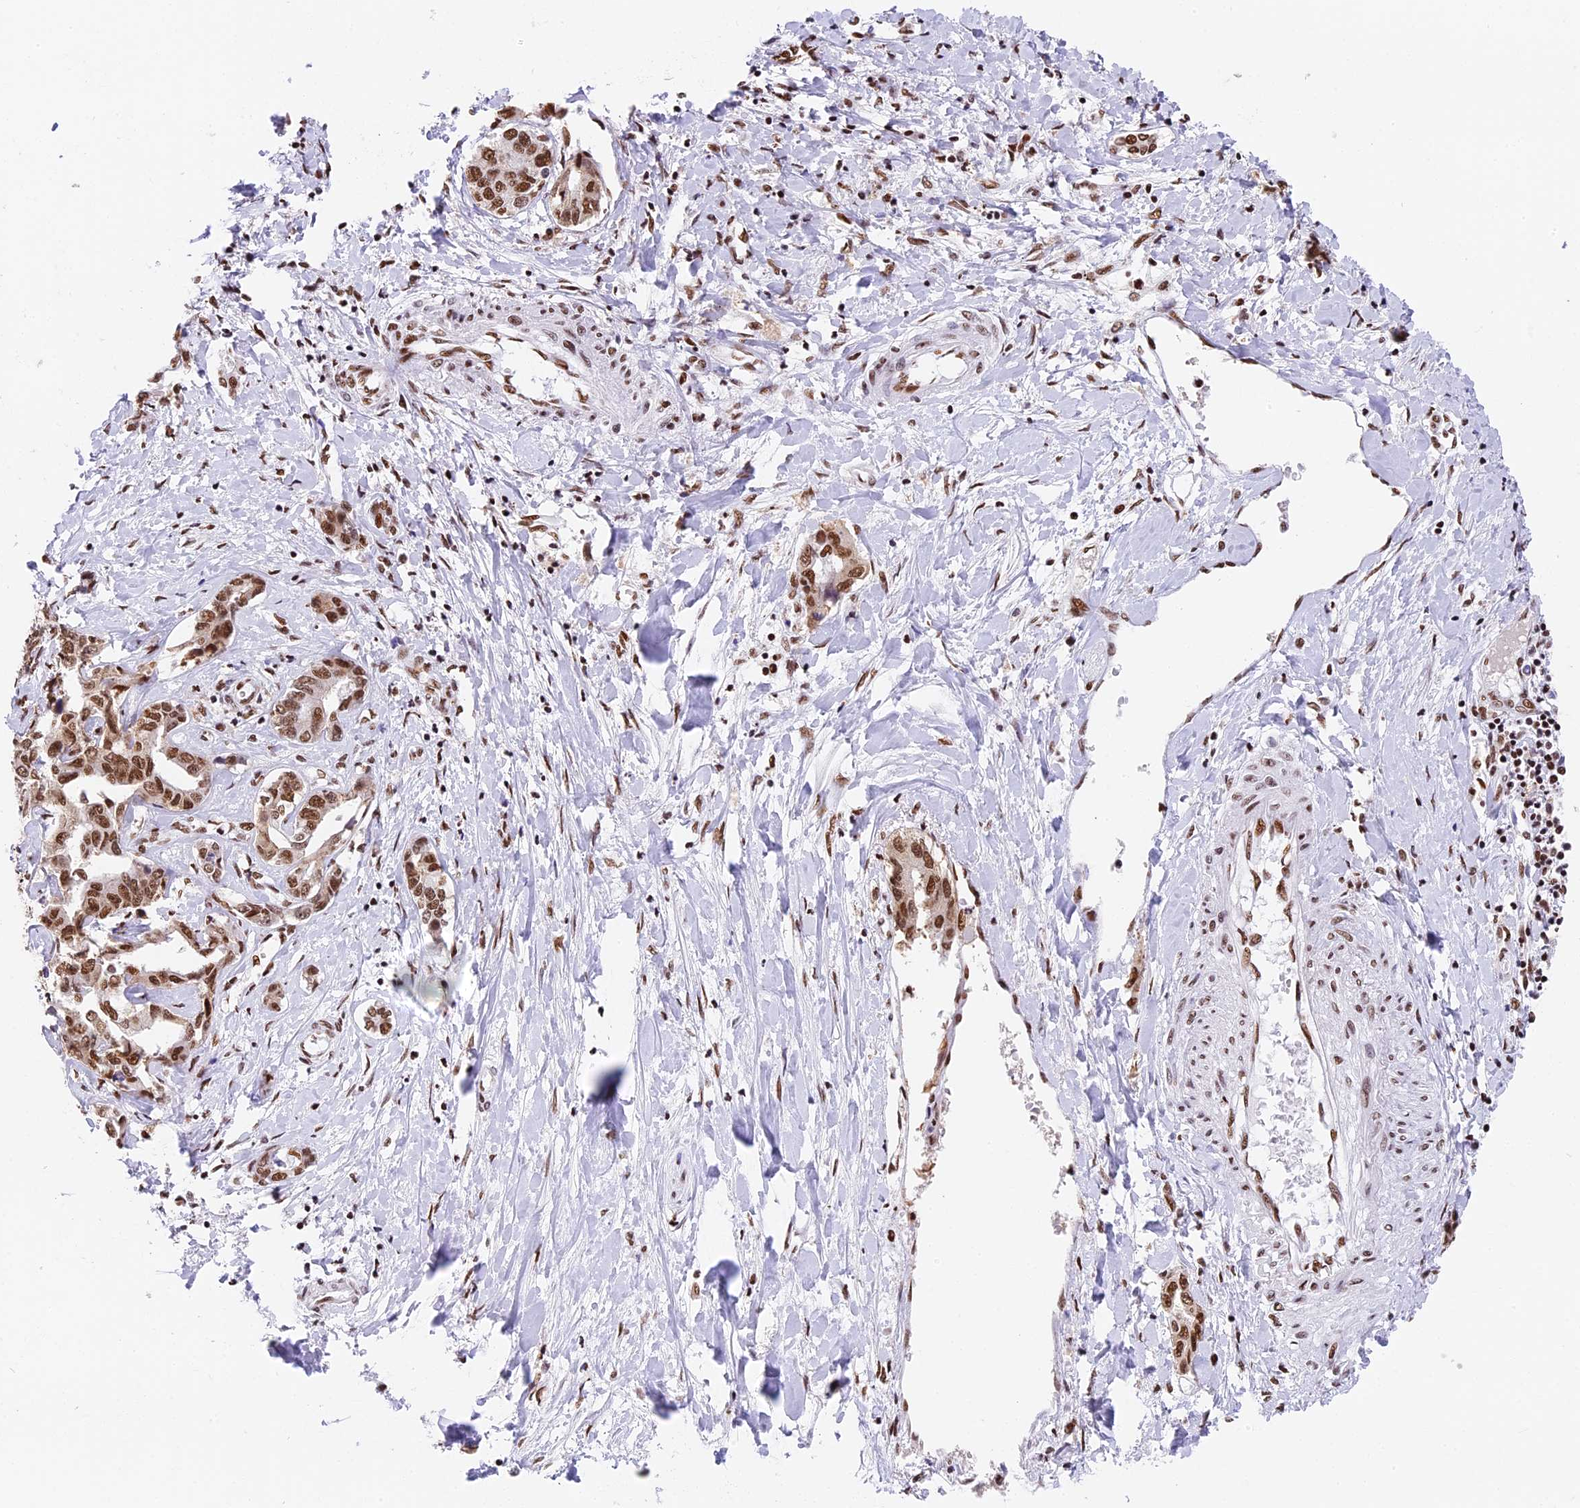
{"staining": {"intensity": "moderate", "quantity": ">75%", "location": "nuclear"}, "tissue": "liver cancer", "cell_type": "Tumor cells", "image_type": "cancer", "snomed": [{"axis": "morphology", "description": "Cholangiocarcinoma"}, {"axis": "topography", "description": "Liver"}], "caption": "Immunohistochemistry (IHC) photomicrograph of neoplastic tissue: liver cancer stained using IHC shows medium levels of moderate protein expression localized specifically in the nuclear of tumor cells, appearing as a nuclear brown color.", "gene": "SBNO1", "patient": {"sex": "male", "age": 59}}